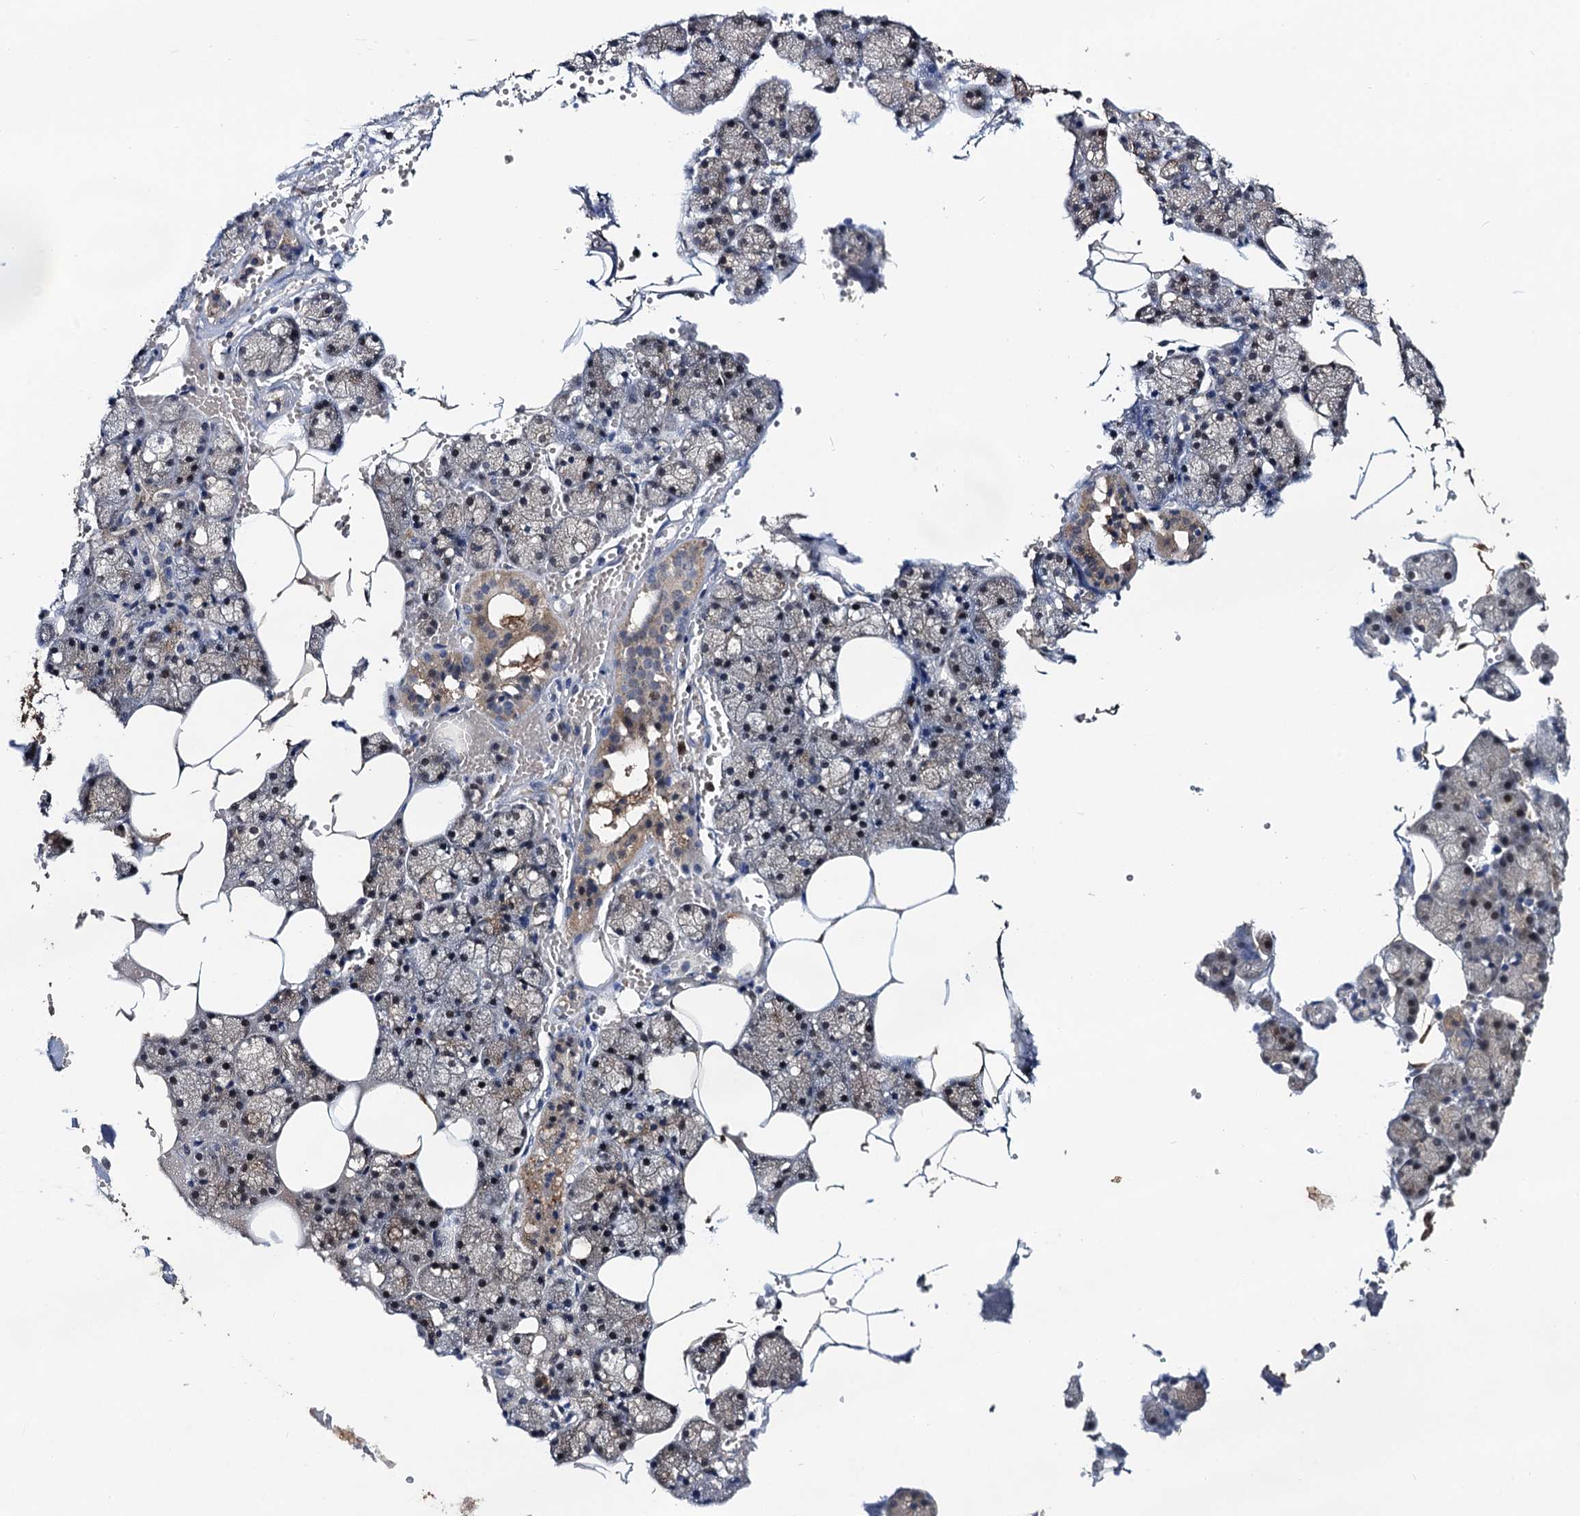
{"staining": {"intensity": "weak", "quantity": "25%-75%", "location": "cytoplasmic/membranous"}, "tissue": "salivary gland", "cell_type": "Glandular cells", "image_type": "normal", "snomed": [{"axis": "morphology", "description": "Normal tissue, NOS"}, {"axis": "topography", "description": "Salivary gland"}], "caption": "Protein expression by immunohistochemistry exhibits weak cytoplasmic/membranous positivity in about 25%-75% of glandular cells in unremarkable salivary gland. (IHC, brightfield microscopy, high magnification).", "gene": "TMEM39B", "patient": {"sex": "male", "age": 62}}